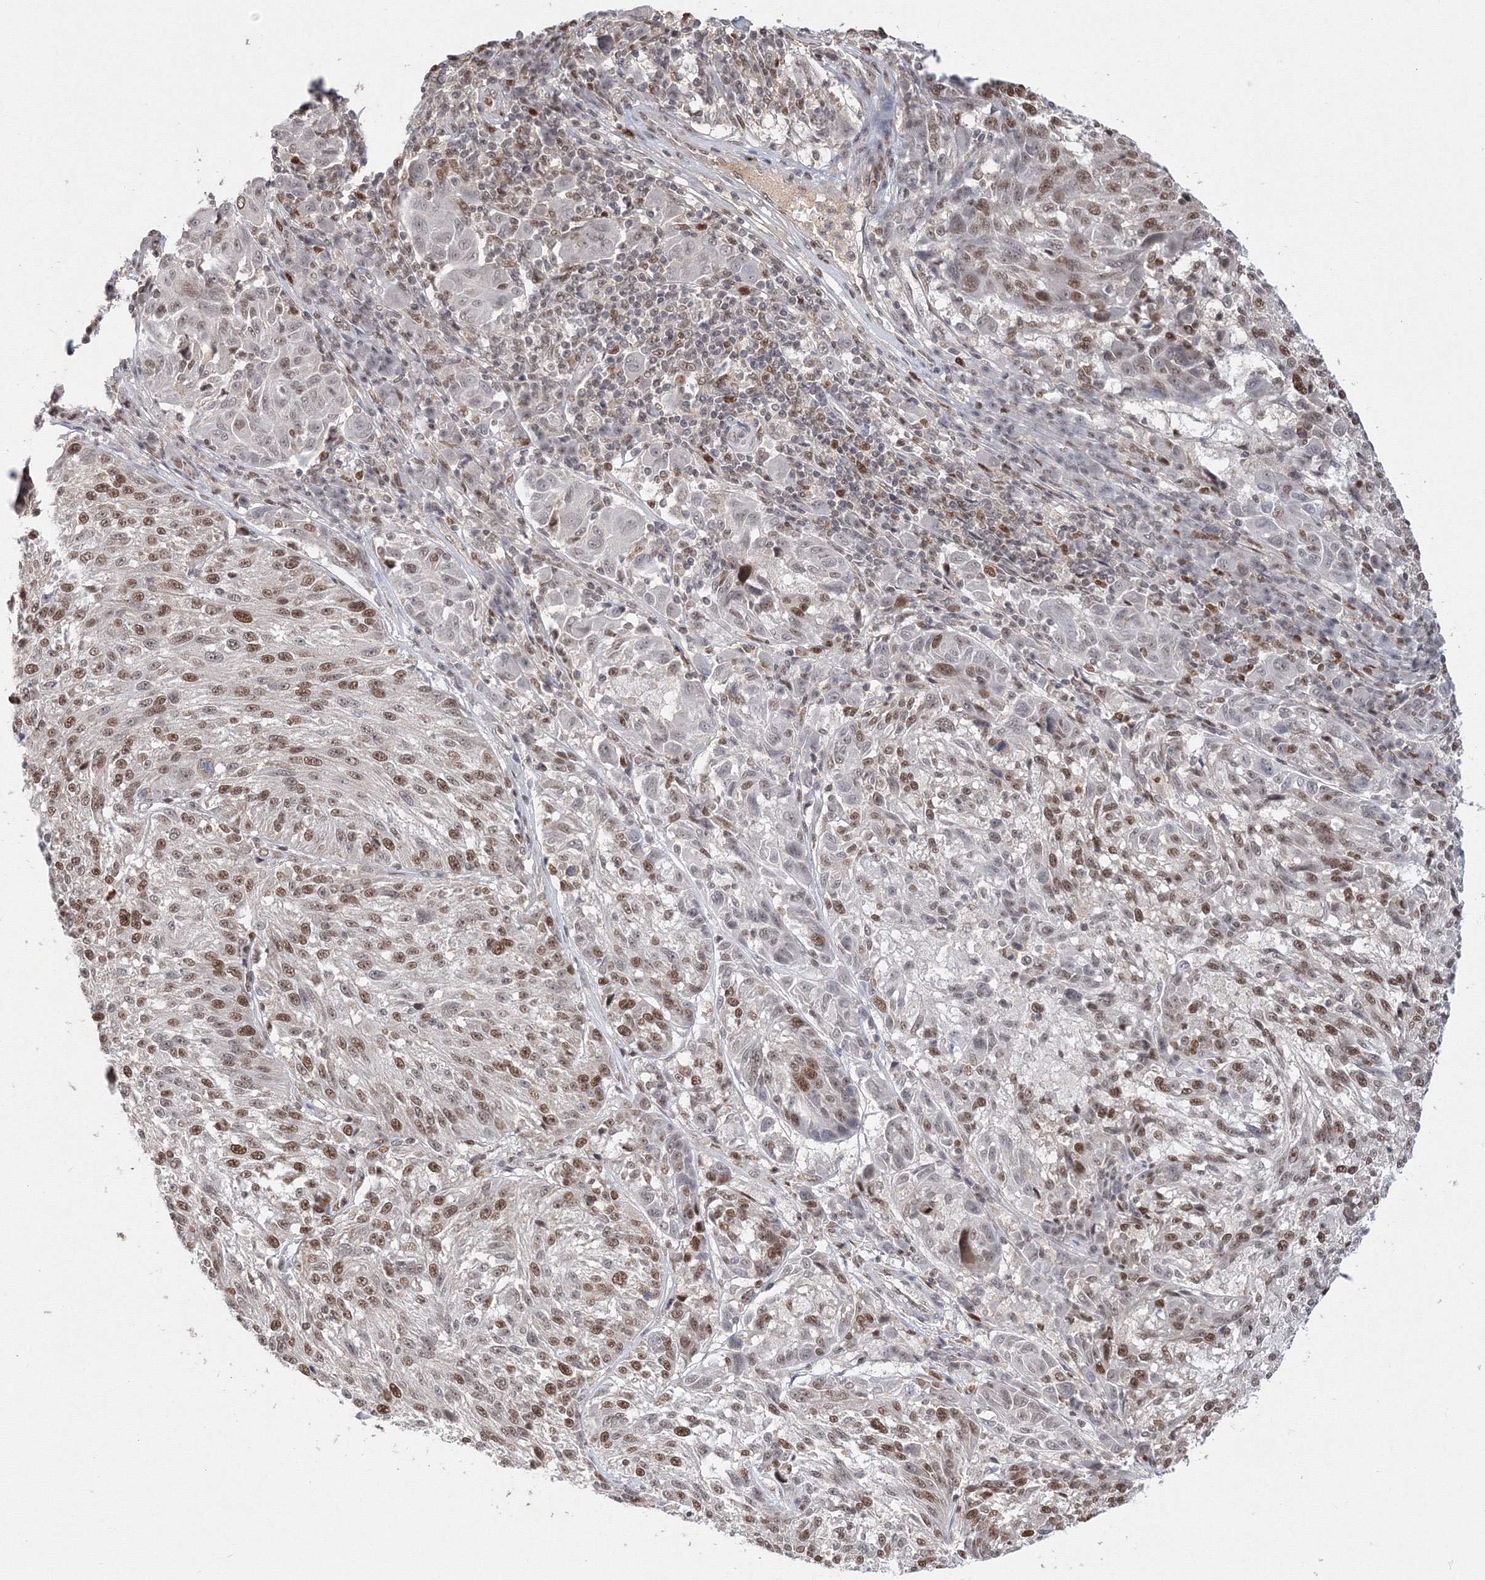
{"staining": {"intensity": "moderate", "quantity": "25%-75%", "location": "nuclear"}, "tissue": "melanoma", "cell_type": "Tumor cells", "image_type": "cancer", "snomed": [{"axis": "morphology", "description": "Malignant melanoma, NOS"}, {"axis": "topography", "description": "Skin"}], "caption": "High-magnification brightfield microscopy of melanoma stained with DAB (brown) and counterstained with hematoxylin (blue). tumor cells exhibit moderate nuclear expression is present in approximately25%-75% of cells.", "gene": "IWS1", "patient": {"sex": "male", "age": 53}}